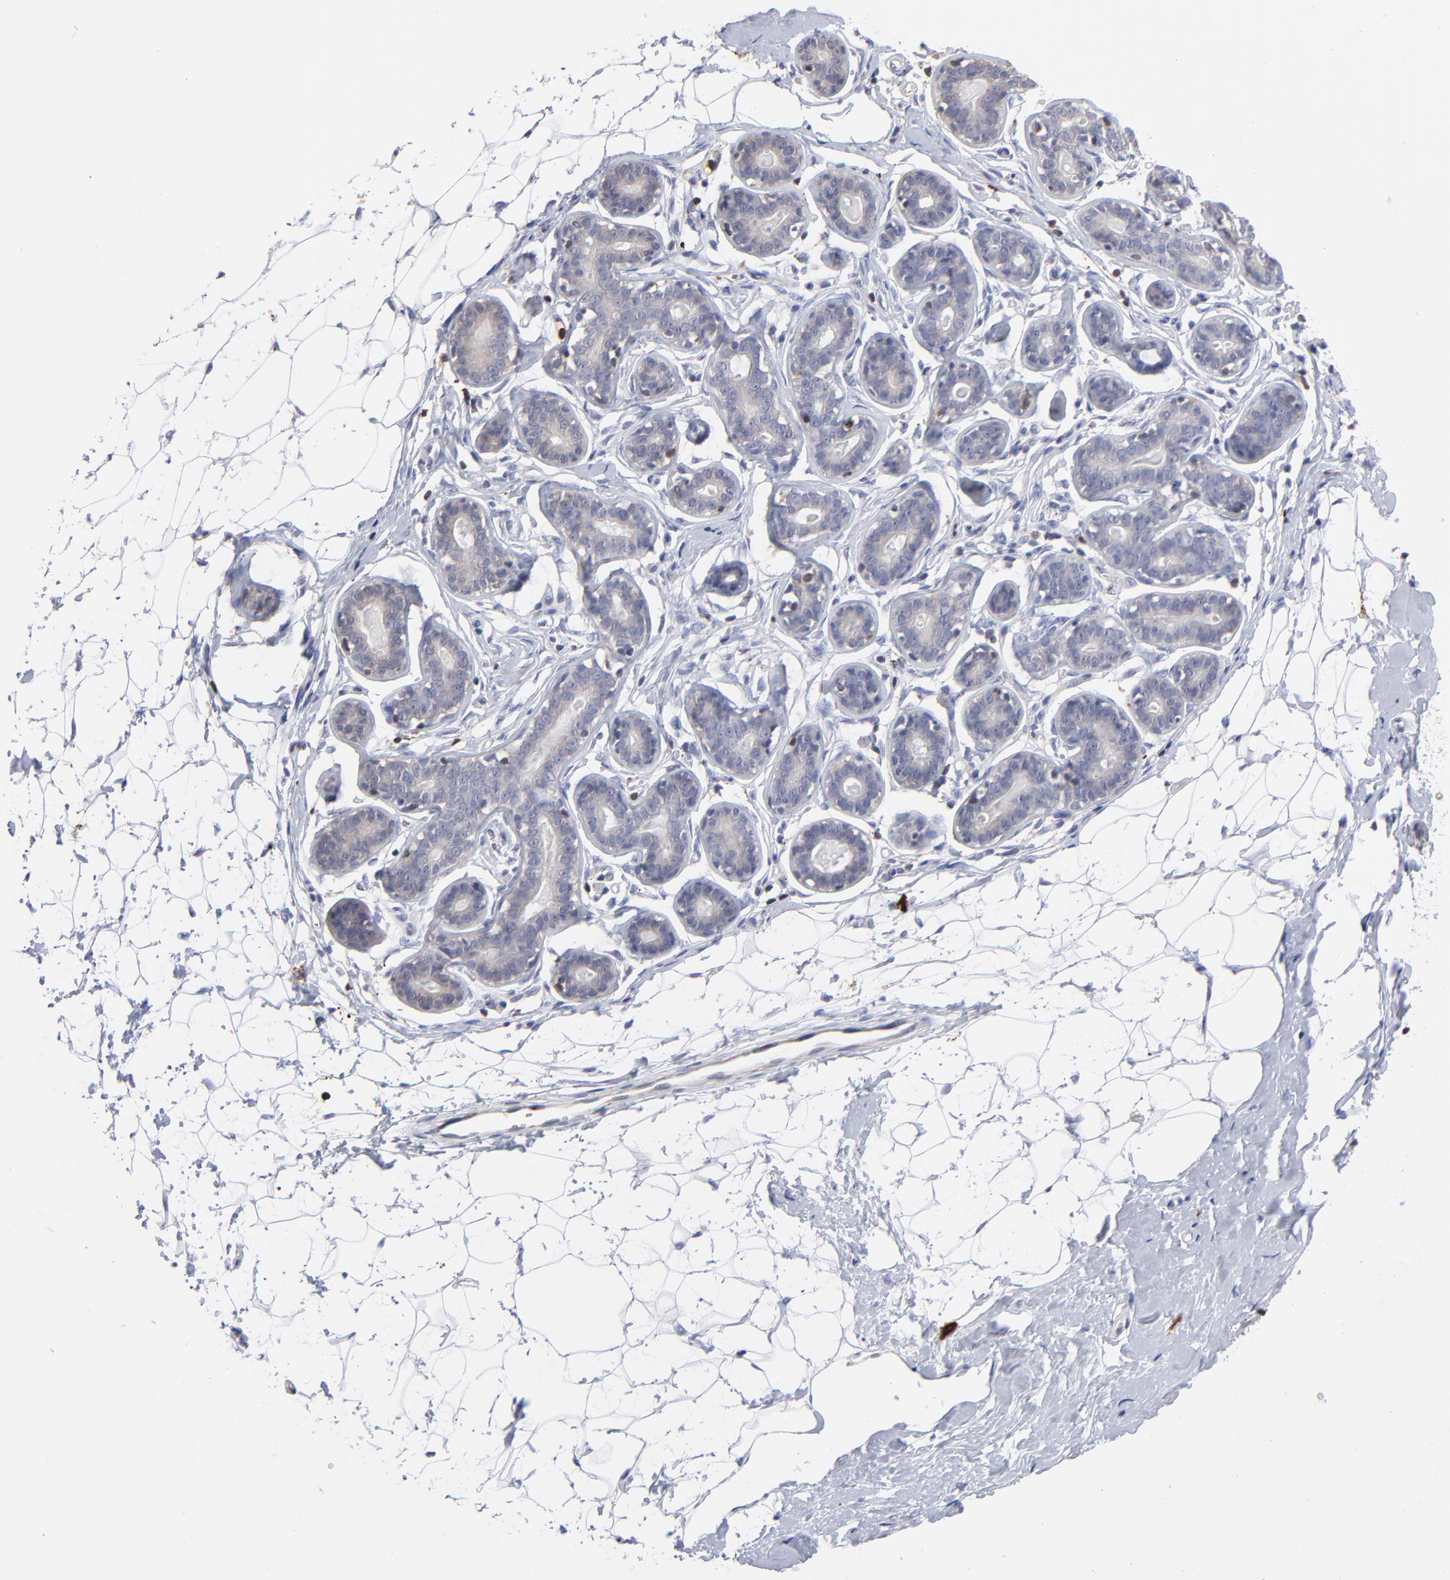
{"staining": {"intensity": "negative", "quantity": "none", "location": "none"}, "tissue": "breast", "cell_type": "Adipocytes", "image_type": "normal", "snomed": [{"axis": "morphology", "description": "Normal tissue, NOS"}, {"axis": "topography", "description": "Breast"}], "caption": "This is a micrograph of immunohistochemistry staining of benign breast, which shows no positivity in adipocytes.", "gene": "TBXT", "patient": {"sex": "female", "age": 22}}